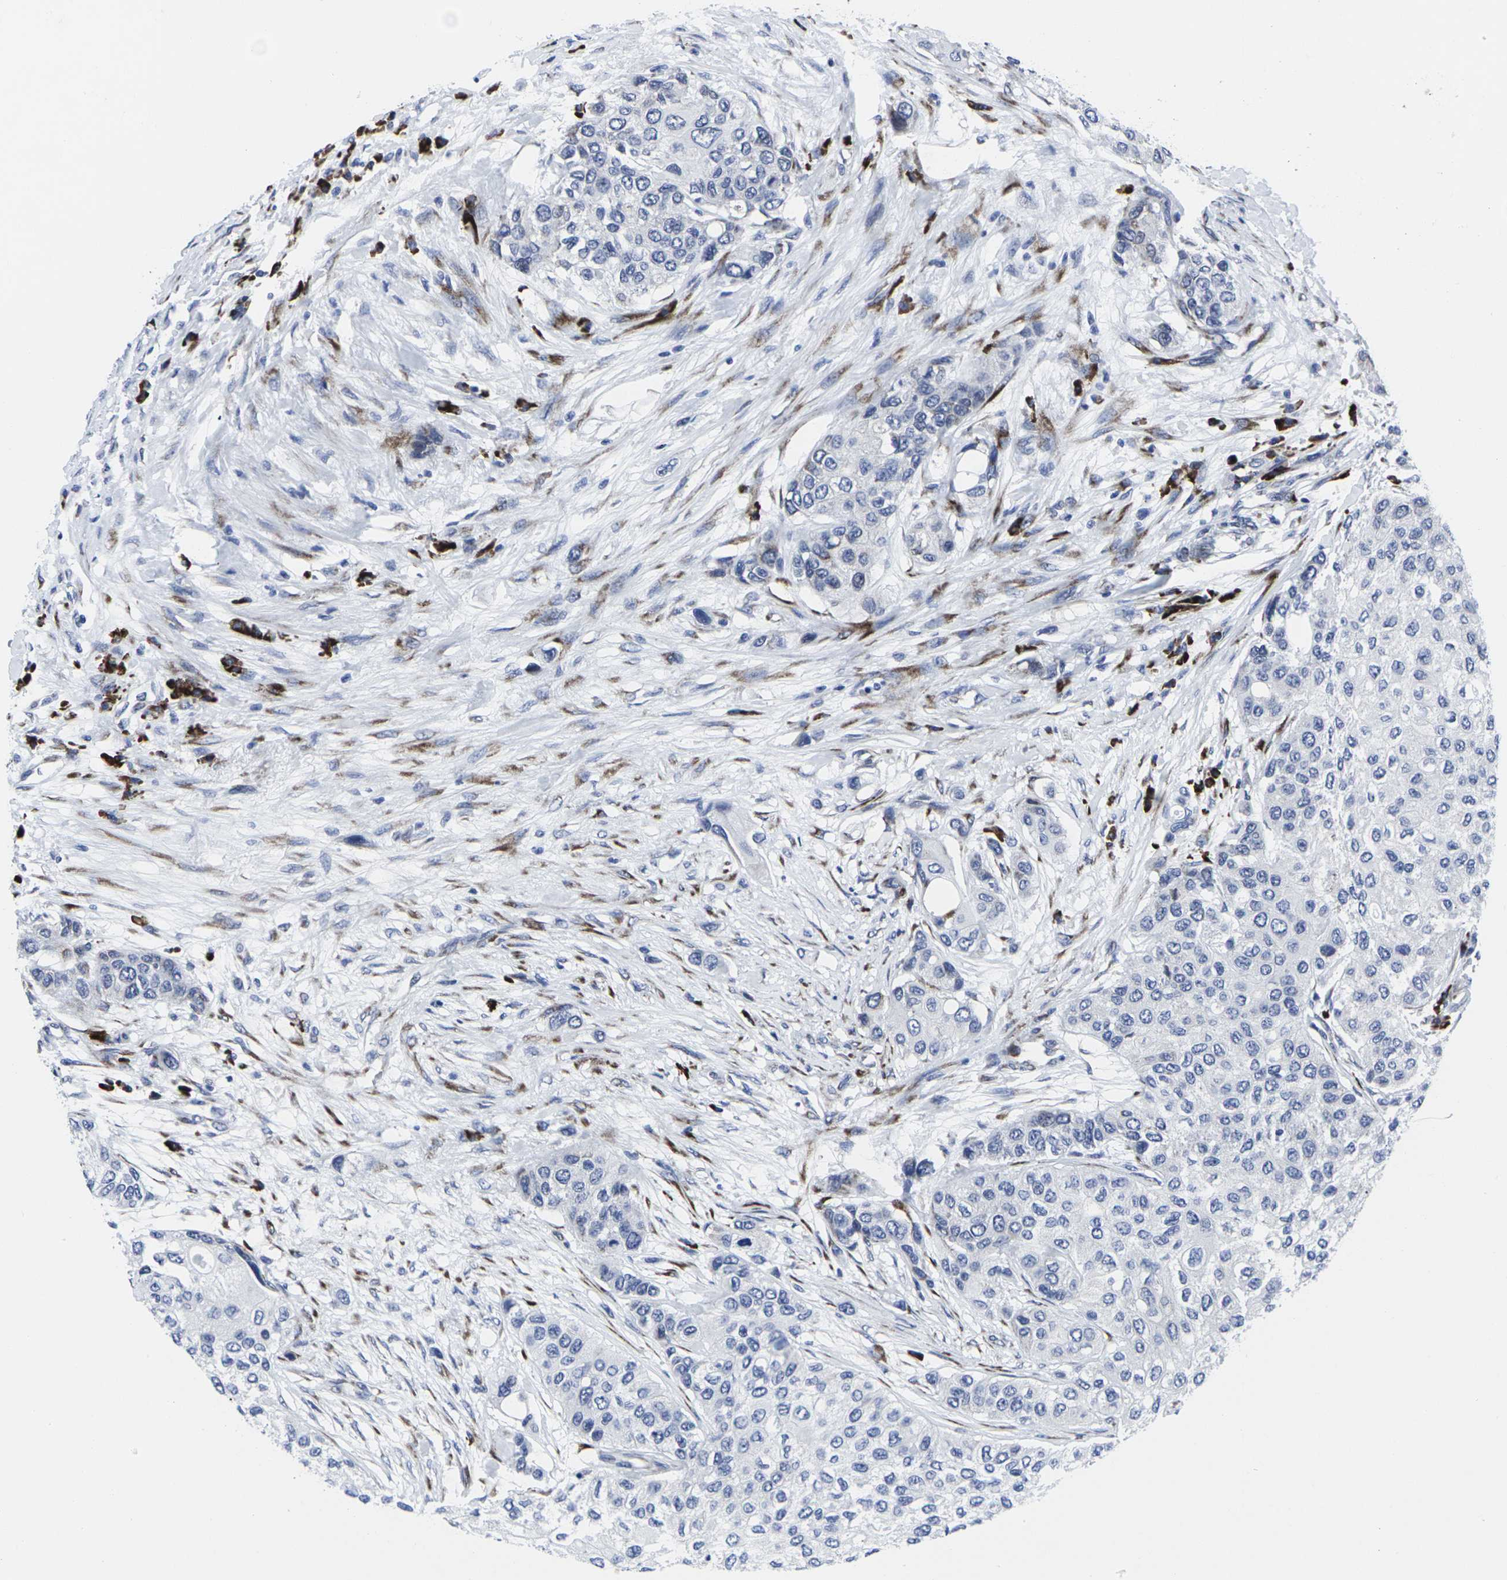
{"staining": {"intensity": "negative", "quantity": "none", "location": "none"}, "tissue": "urothelial cancer", "cell_type": "Tumor cells", "image_type": "cancer", "snomed": [{"axis": "morphology", "description": "Urothelial carcinoma, High grade"}, {"axis": "topography", "description": "Urinary bladder"}], "caption": "This is an IHC photomicrograph of urothelial cancer. There is no staining in tumor cells.", "gene": "RPN1", "patient": {"sex": "female", "age": 56}}